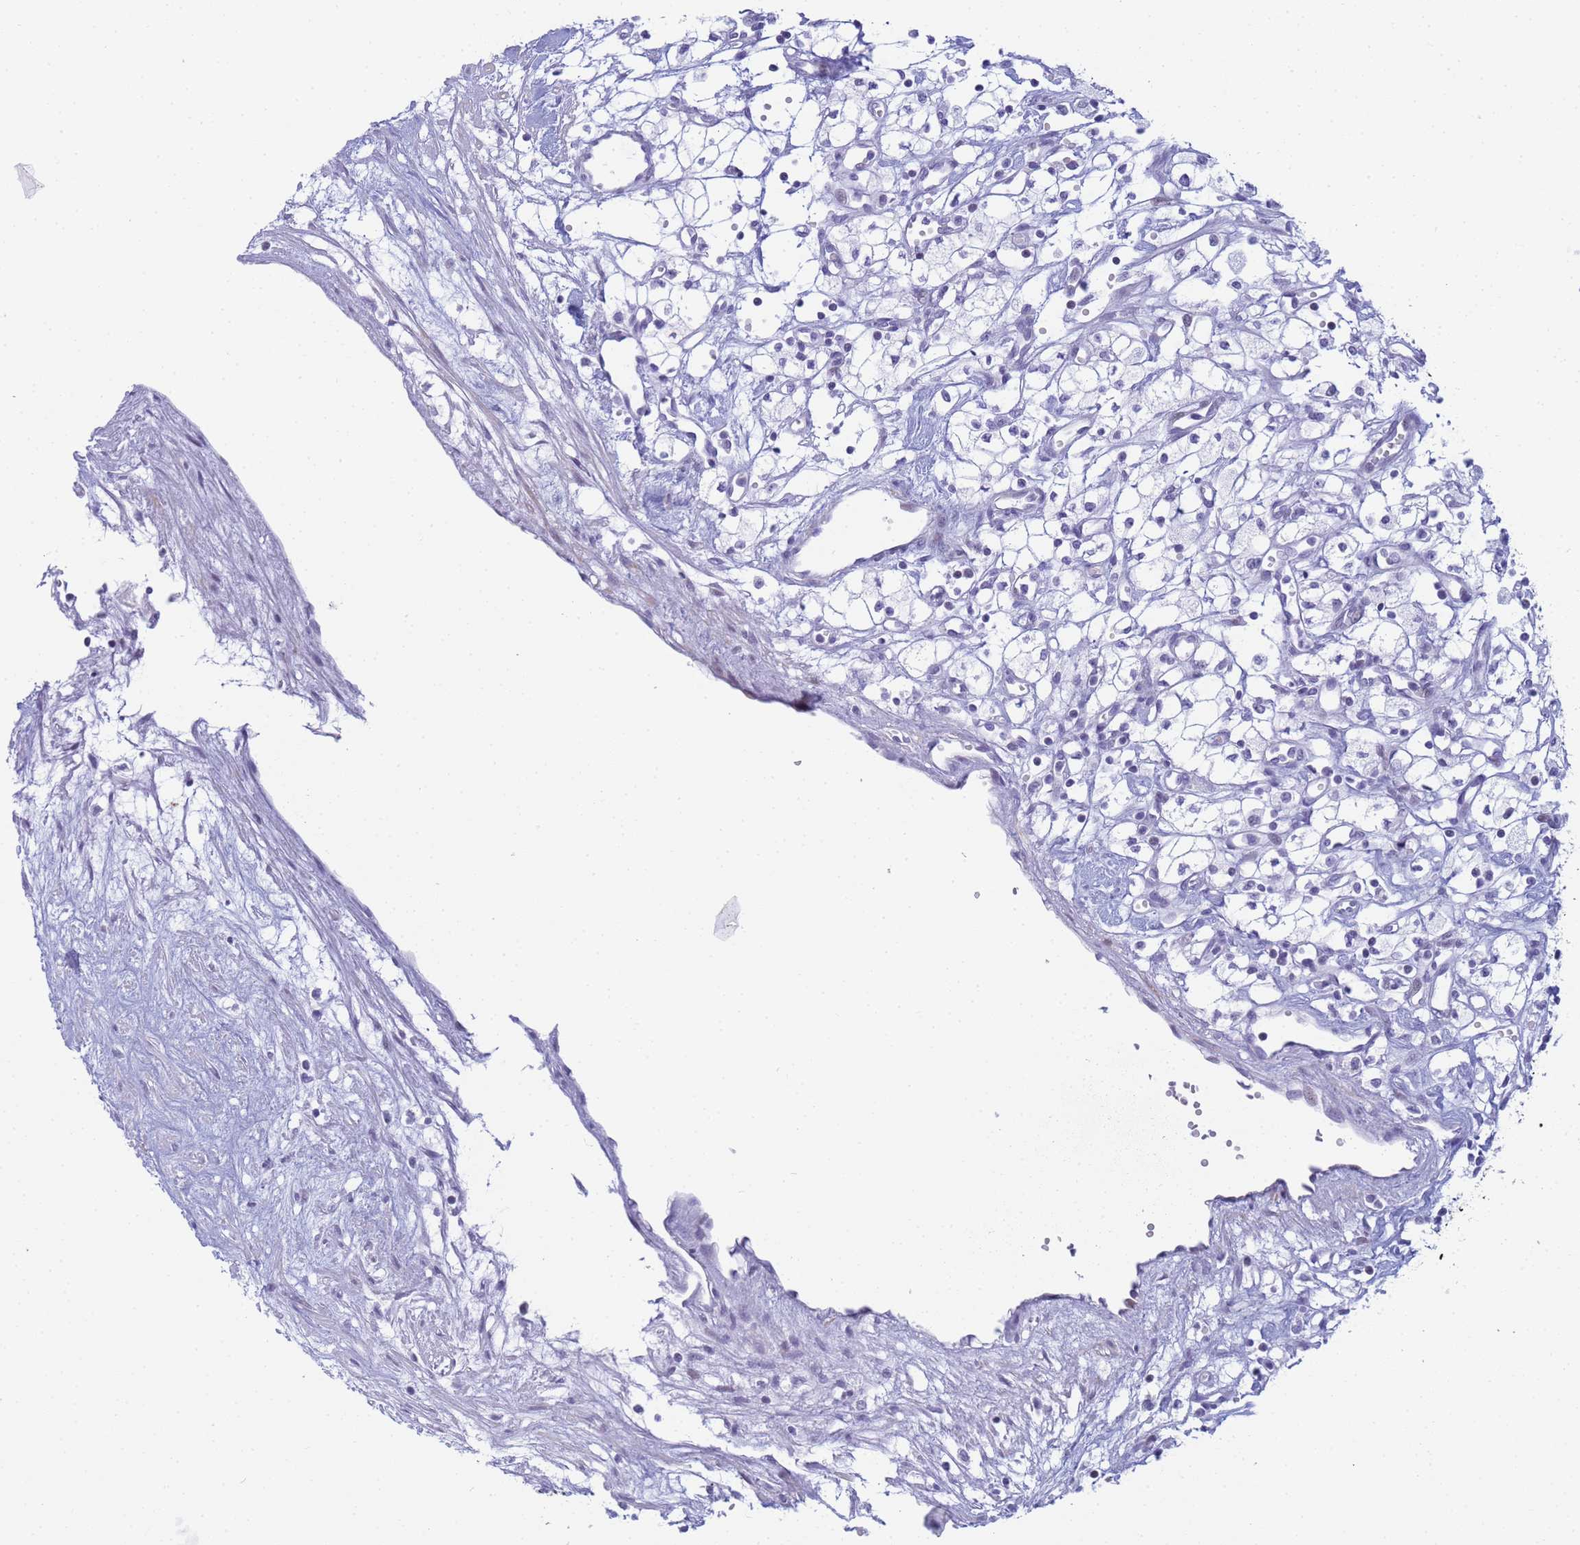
{"staining": {"intensity": "negative", "quantity": "none", "location": "none"}, "tissue": "renal cancer", "cell_type": "Tumor cells", "image_type": "cancer", "snomed": [{"axis": "morphology", "description": "Adenocarcinoma, NOS"}, {"axis": "topography", "description": "Kidney"}], "caption": "Micrograph shows no protein expression in tumor cells of renal adenocarcinoma tissue.", "gene": "SNX20", "patient": {"sex": "male", "age": 59}}